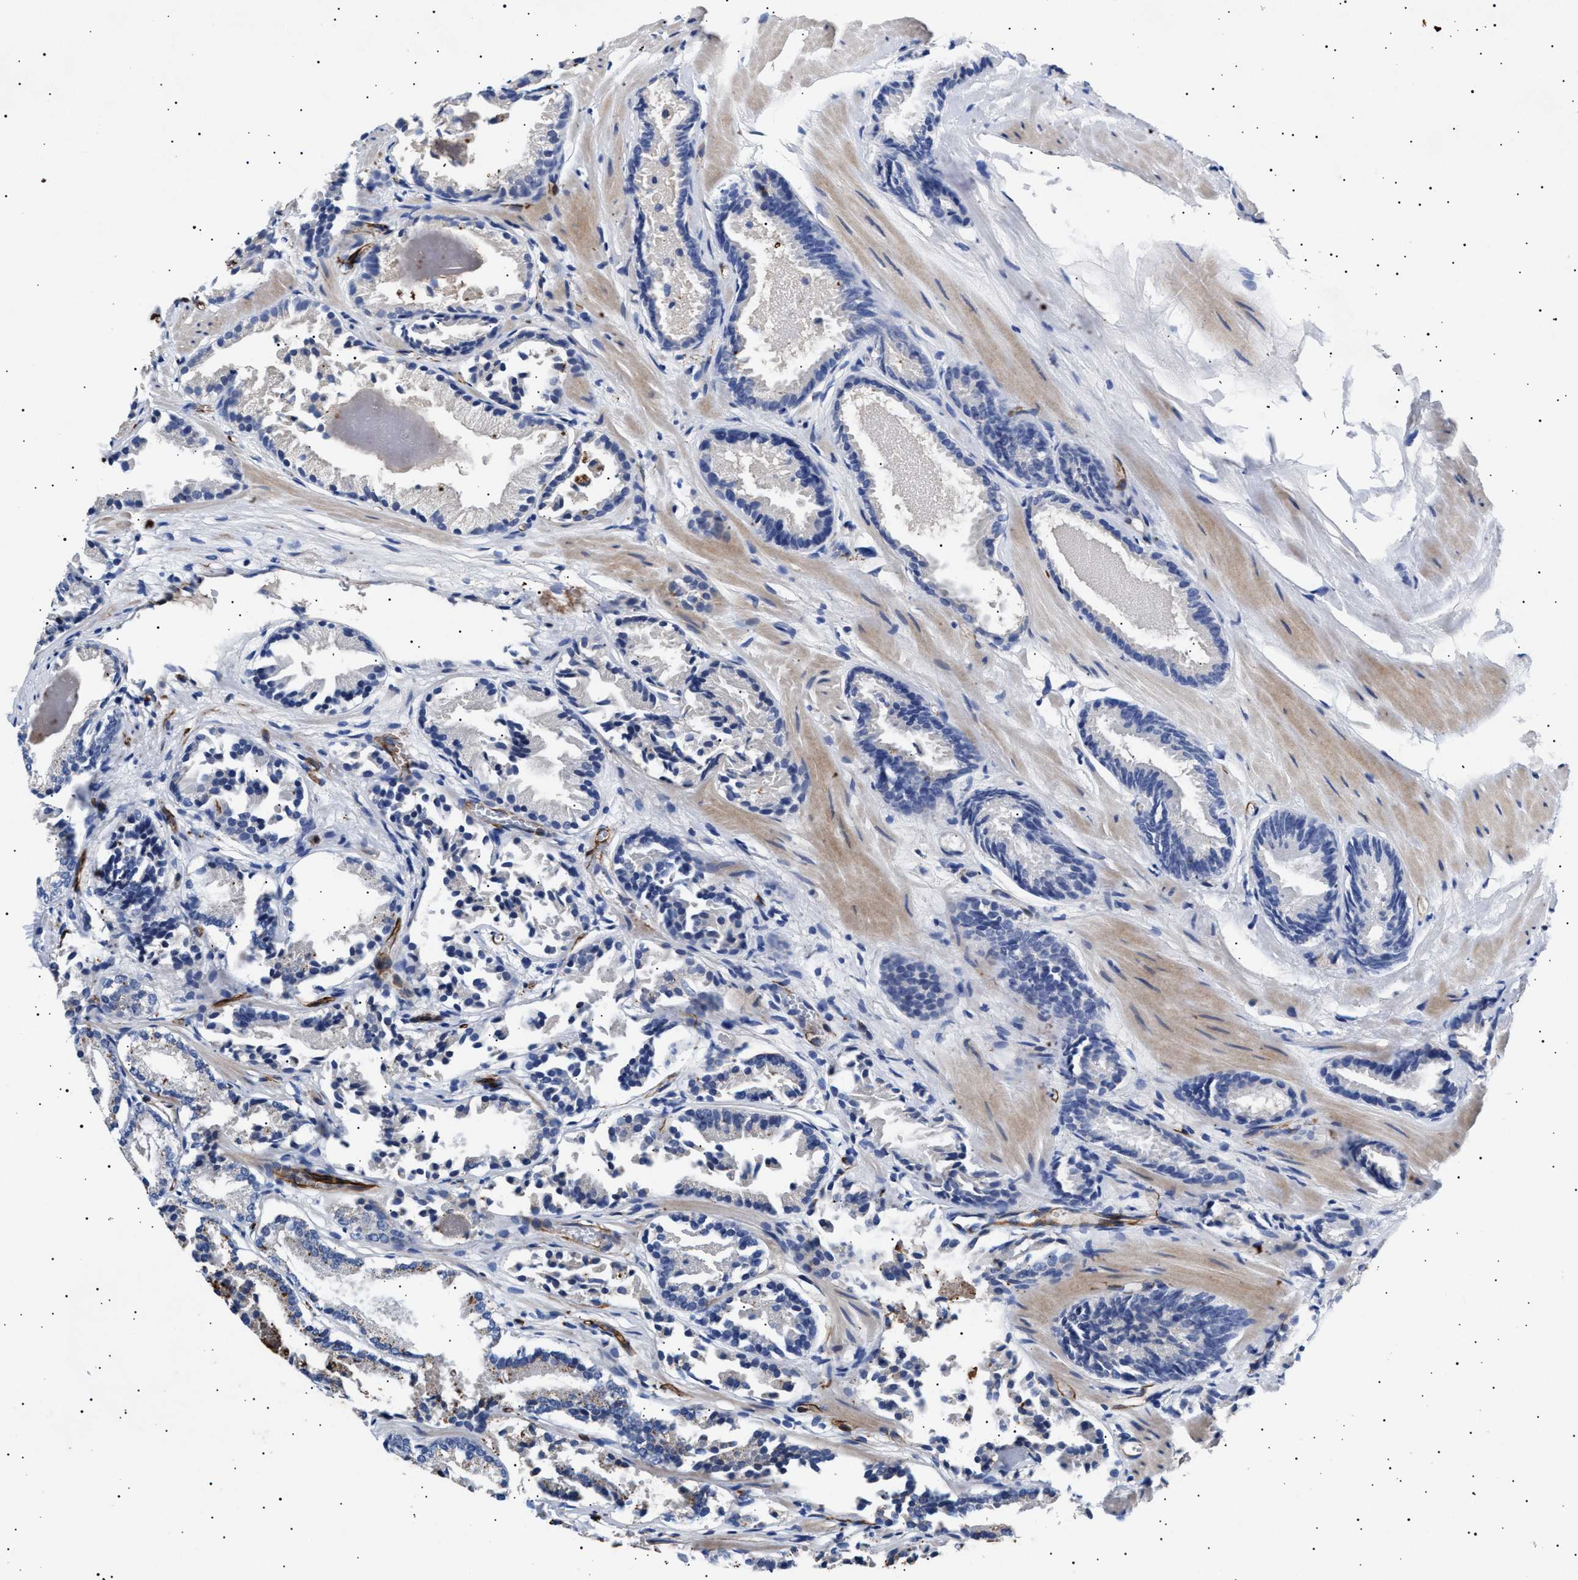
{"staining": {"intensity": "negative", "quantity": "none", "location": "none"}, "tissue": "prostate cancer", "cell_type": "Tumor cells", "image_type": "cancer", "snomed": [{"axis": "morphology", "description": "Adenocarcinoma, Low grade"}, {"axis": "topography", "description": "Prostate"}], "caption": "This image is of low-grade adenocarcinoma (prostate) stained with IHC to label a protein in brown with the nuclei are counter-stained blue. There is no staining in tumor cells.", "gene": "OLFML2A", "patient": {"sex": "male", "age": 51}}